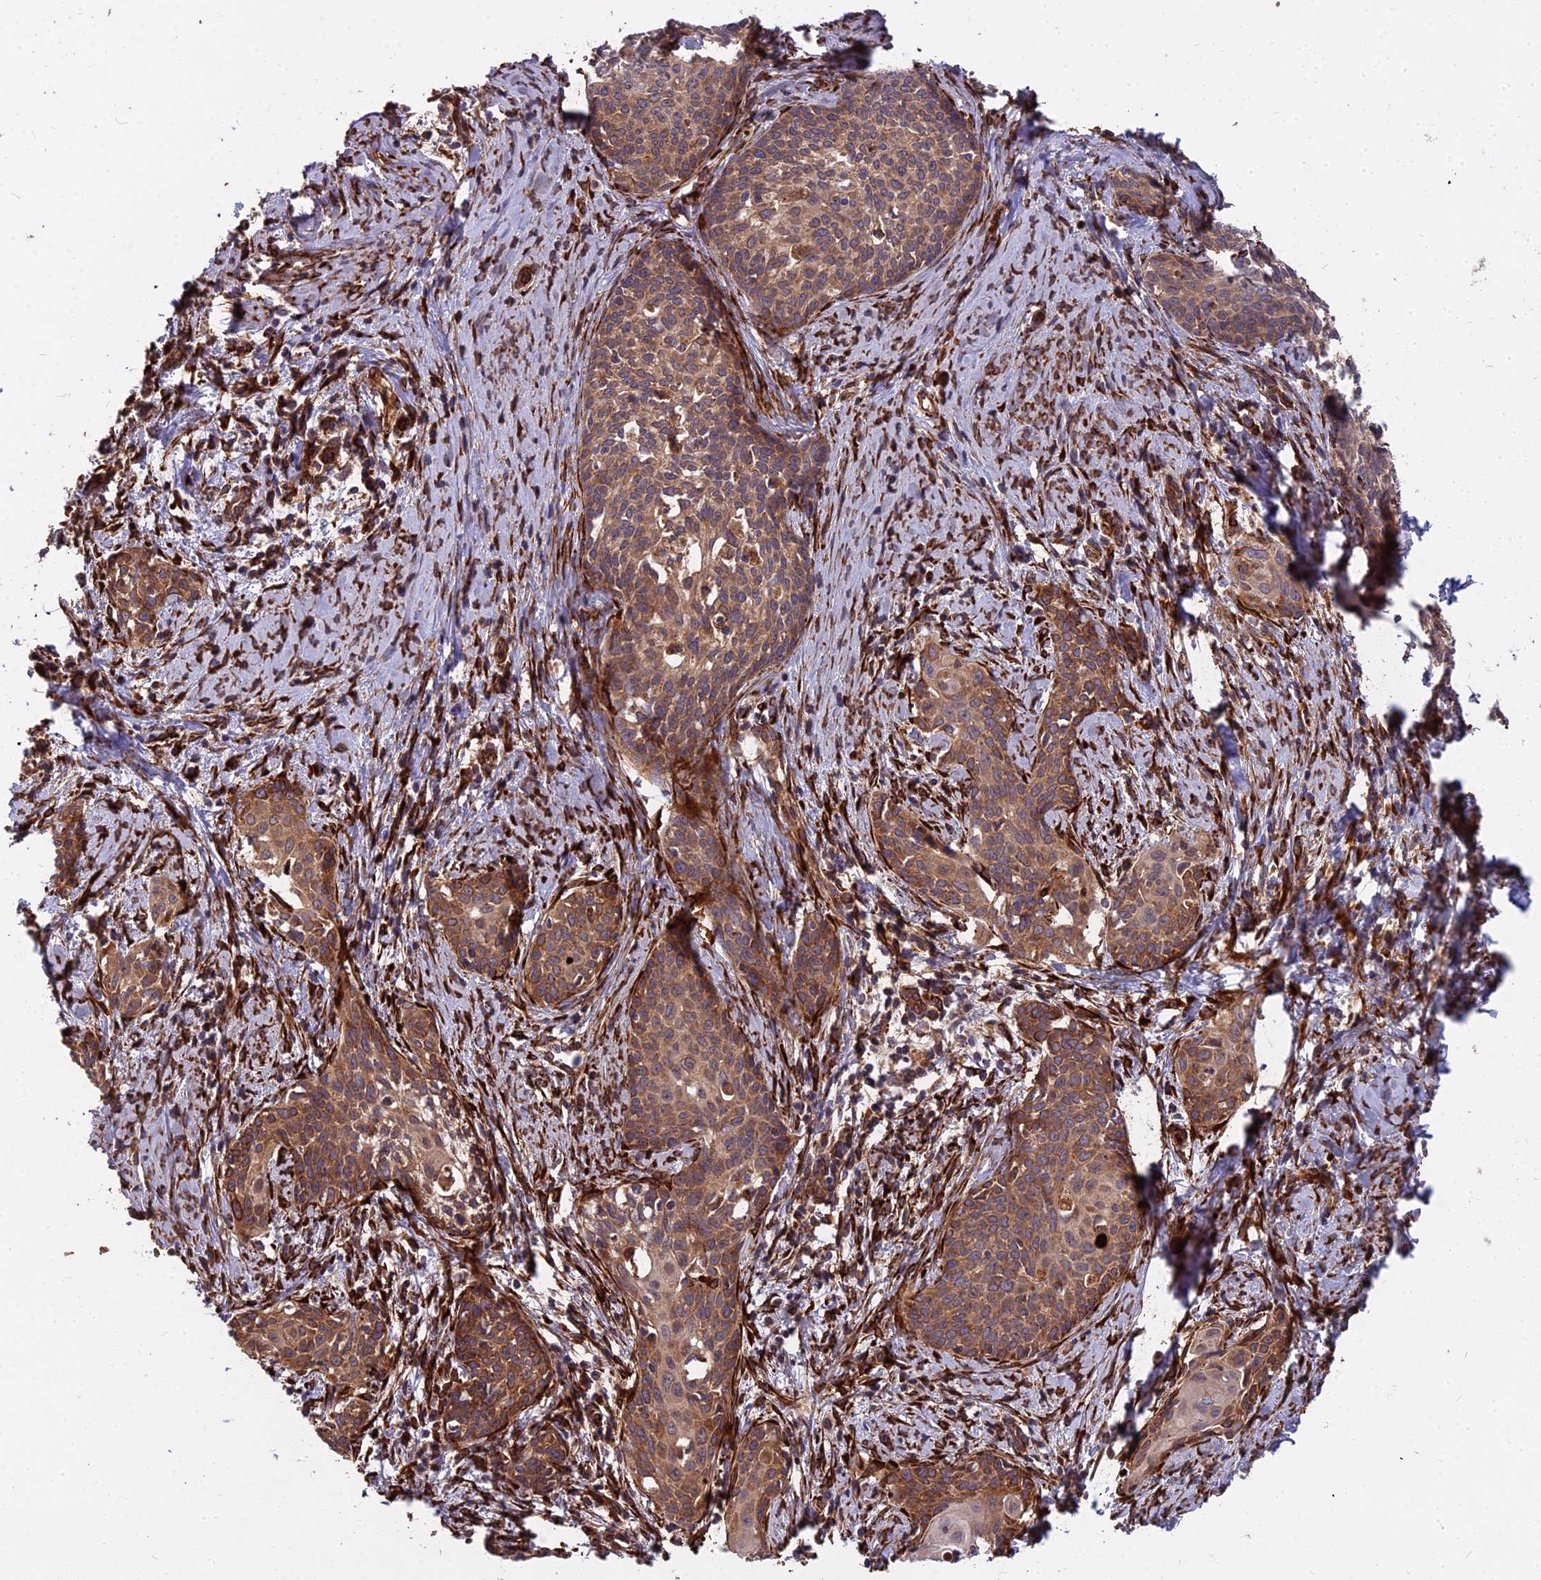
{"staining": {"intensity": "moderate", "quantity": ">75%", "location": "cytoplasmic/membranous"}, "tissue": "cervical cancer", "cell_type": "Tumor cells", "image_type": "cancer", "snomed": [{"axis": "morphology", "description": "Squamous cell carcinoma, NOS"}, {"axis": "topography", "description": "Cervix"}], "caption": "Cervical cancer (squamous cell carcinoma) was stained to show a protein in brown. There is medium levels of moderate cytoplasmic/membranous positivity in approximately >75% of tumor cells.", "gene": "NDUFAF7", "patient": {"sex": "female", "age": 52}}